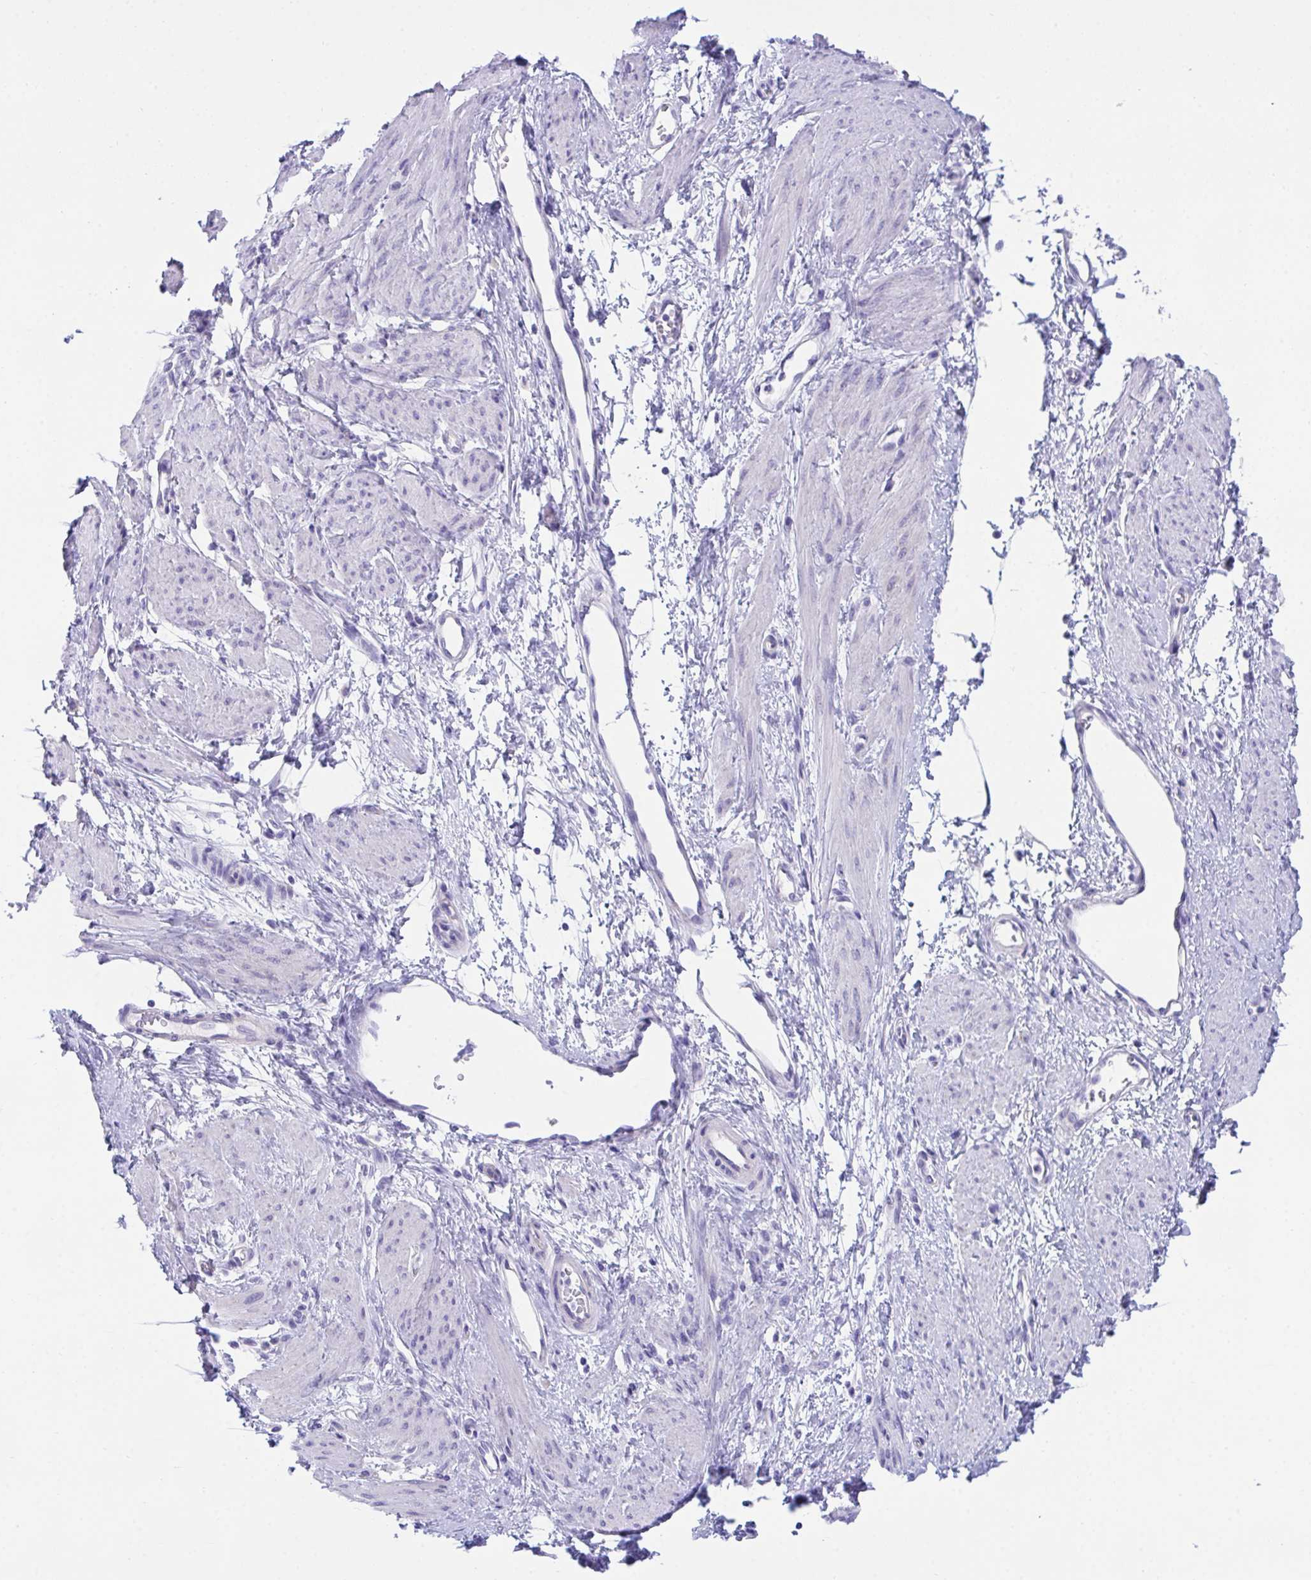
{"staining": {"intensity": "negative", "quantity": "none", "location": "none"}, "tissue": "smooth muscle", "cell_type": "Smooth muscle cells", "image_type": "normal", "snomed": [{"axis": "morphology", "description": "Normal tissue, NOS"}, {"axis": "topography", "description": "Smooth muscle"}, {"axis": "topography", "description": "Uterus"}], "caption": "High magnification brightfield microscopy of normal smooth muscle stained with DAB (3,3'-diaminobenzidine) (brown) and counterstained with hematoxylin (blue): smooth muscle cells show no significant positivity. (DAB IHC with hematoxylin counter stain).", "gene": "TMEM106B", "patient": {"sex": "female", "age": 39}}